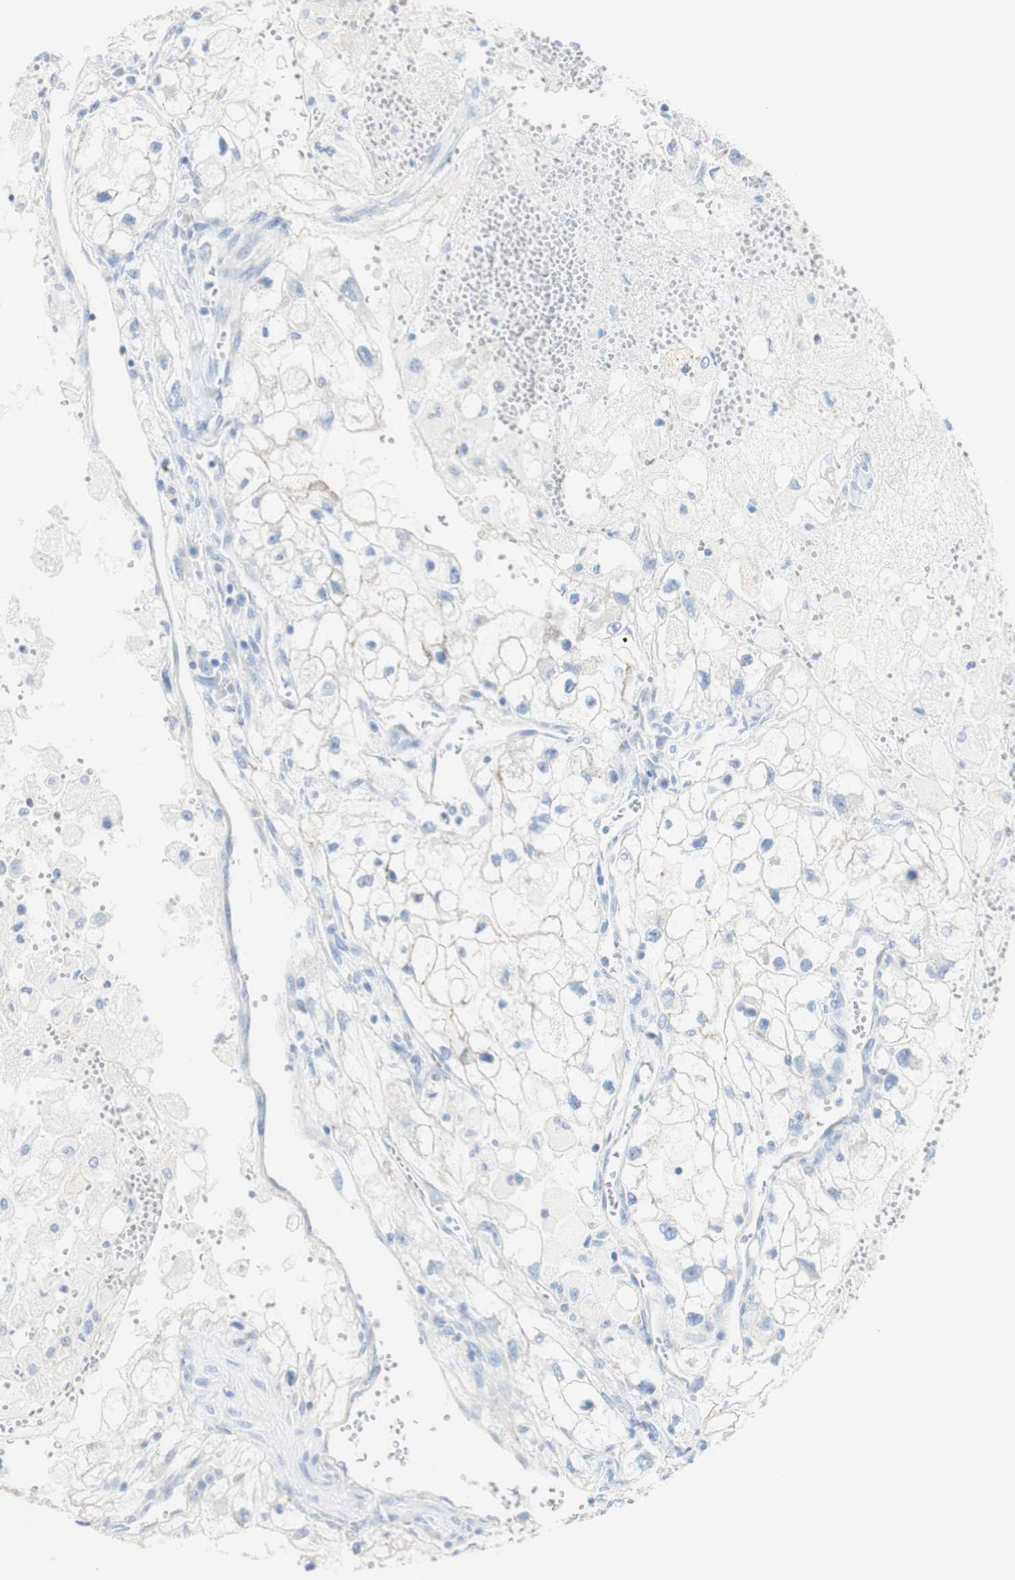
{"staining": {"intensity": "negative", "quantity": "none", "location": "none"}, "tissue": "renal cancer", "cell_type": "Tumor cells", "image_type": "cancer", "snomed": [{"axis": "morphology", "description": "Adenocarcinoma, NOS"}, {"axis": "topography", "description": "Kidney"}], "caption": "This image is of renal cancer stained with immunohistochemistry to label a protein in brown with the nuclei are counter-stained blue. There is no expression in tumor cells.", "gene": "DSC2", "patient": {"sex": "female", "age": 70}}